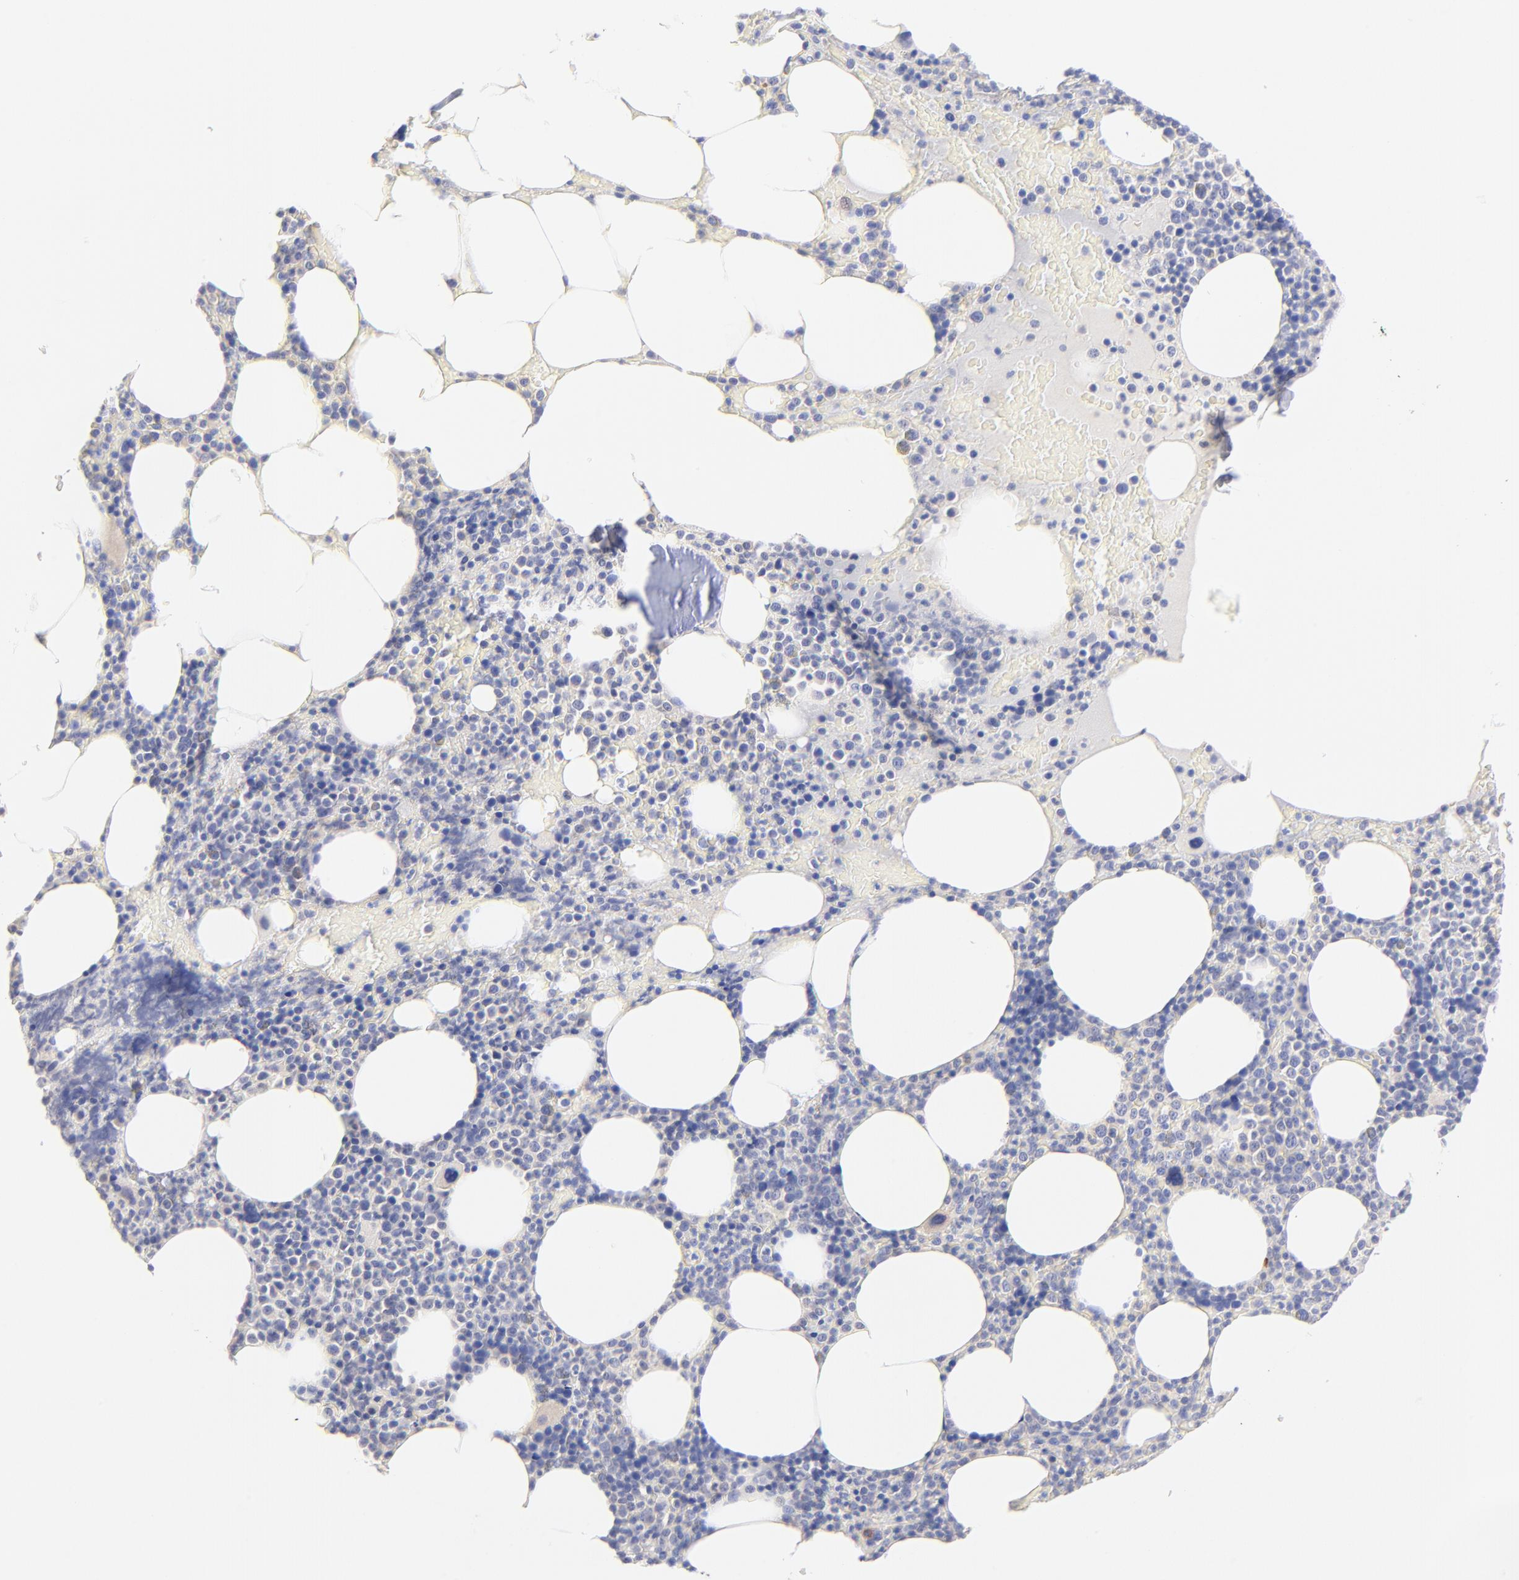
{"staining": {"intensity": "negative", "quantity": "none", "location": "none"}, "tissue": "bone marrow", "cell_type": "Hematopoietic cells", "image_type": "normal", "snomed": [{"axis": "morphology", "description": "Normal tissue, NOS"}, {"axis": "topography", "description": "Bone marrow"}], "caption": "Bone marrow stained for a protein using immunohistochemistry demonstrates no expression hematopoietic cells.", "gene": "EBP", "patient": {"sex": "female", "age": 66}}